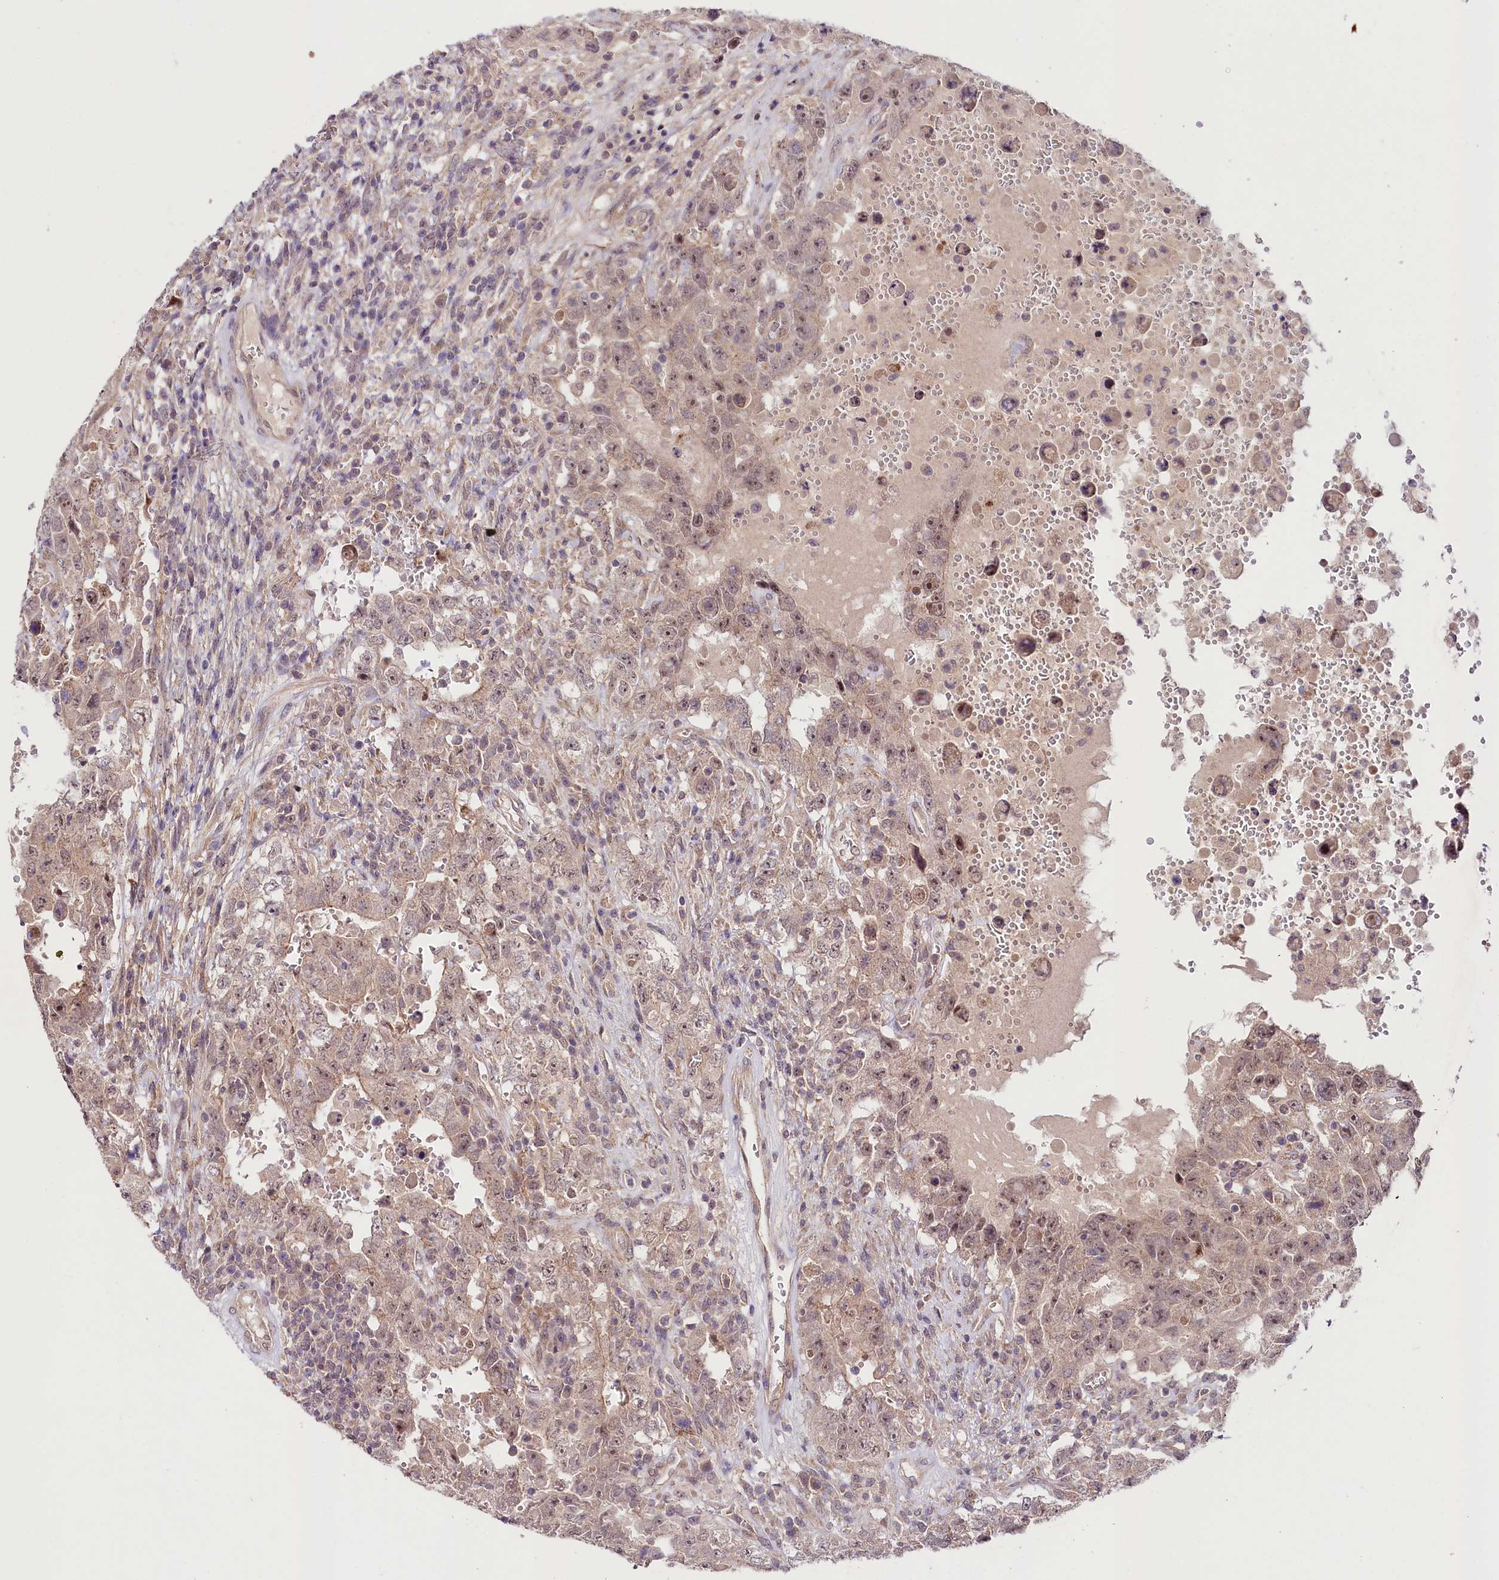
{"staining": {"intensity": "moderate", "quantity": "25%-75%", "location": "cytoplasmic/membranous,nuclear"}, "tissue": "testis cancer", "cell_type": "Tumor cells", "image_type": "cancer", "snomed": [{"axis": "morphology", "description": "Carcinoma, Embryonal, NOS"}, {"axis": "topography", "description": "Testis"}], "caption": "A micrograph of testis cancer stained for a protein displays moderate cytoplasmic/membranous and nuclear brown staining in tumor cells.", "gene": "PHLDB1", "patient": {"sex": "male", "age": 26}}